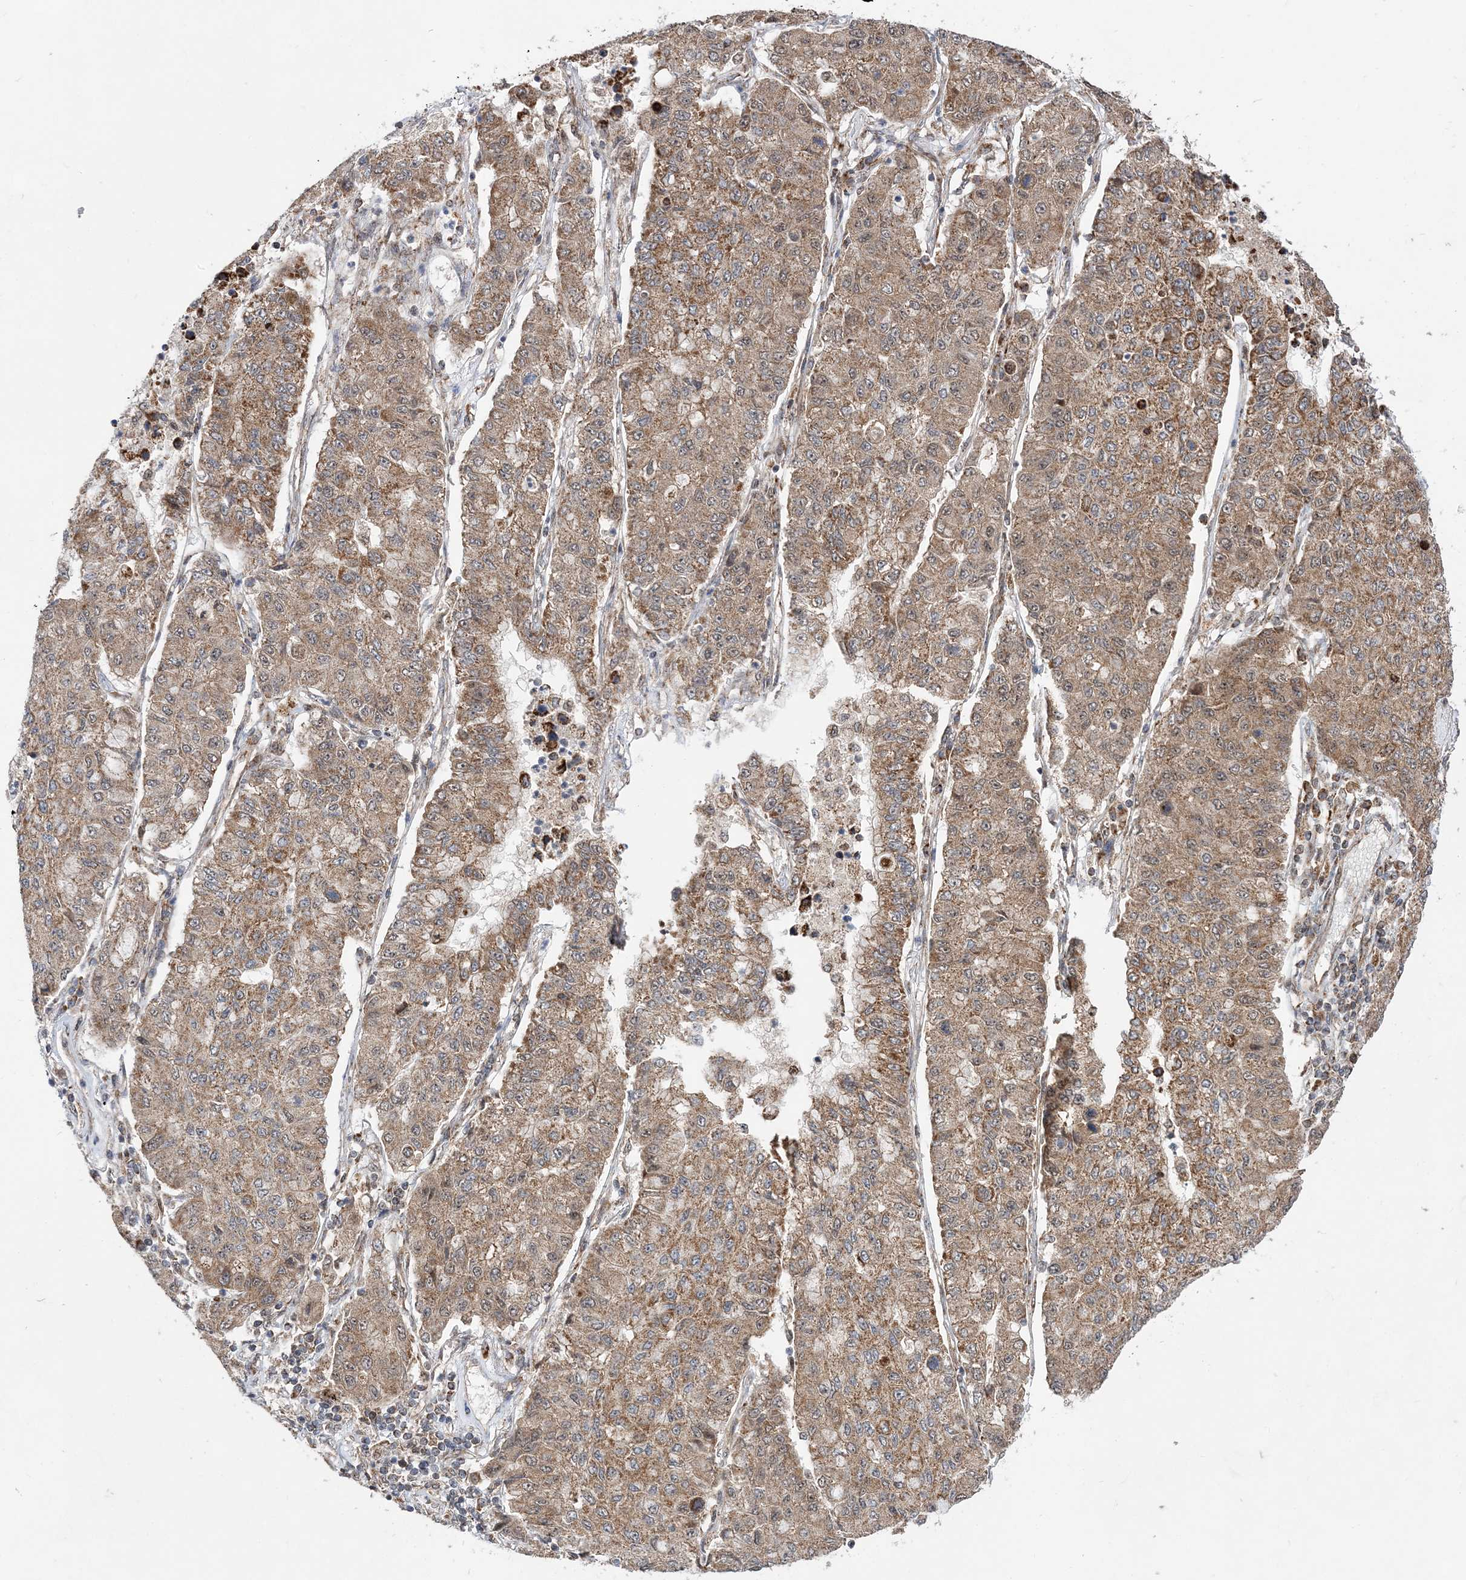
{"staining": {"intensity": "moderate", "quantity": ">75%", "location": "cytoplasmic/membranous"}, "tissue": "lung cancer", "cell_type": "Tumor cells", "image_type": "cancer", "snomed": [{"axis": "morphology", "description": "Squamous cell carcinoma, NOS"}, {"axis": "topography", "description": "Lung"}], "caption": "This histopathology image exhibits IHC staining of human lung cancer, with medium moderate cytoplasmic/membranous staining in approximately >75% of tumor cells.", "gene": "DALRD3", "patient": {"sex": "male", "age": 74}}